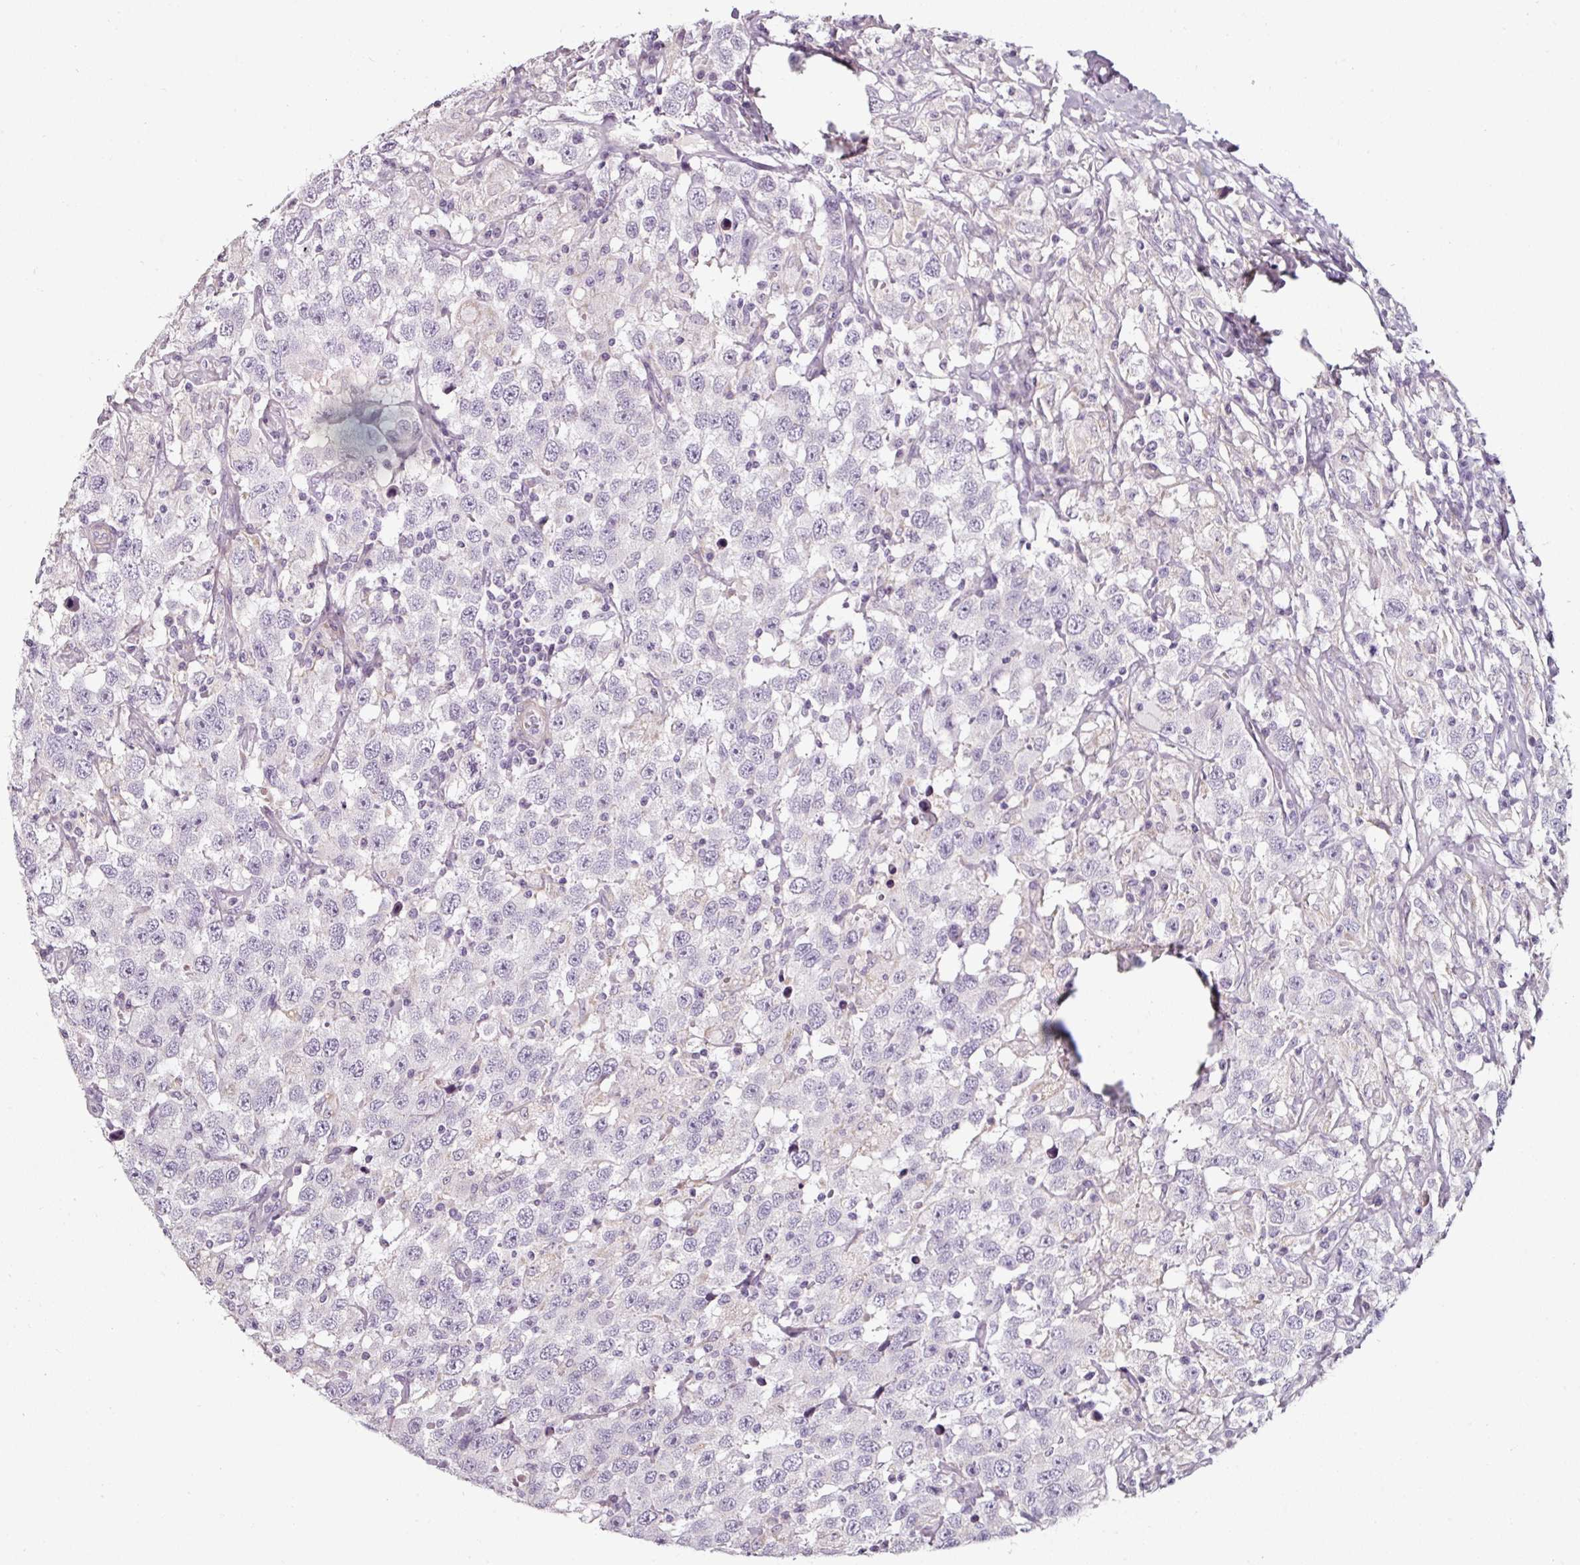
{"staining": {"intensity": "negative", "quantity": "none", "location": "none"}, "tissue": "testis cancer", "cell_type": "Tumor cells", "image_type": "cancer", "snomed": [{"axis": "morphology", "description": "Seminoma, NOS"}, {"axis": "topography", "description": "Testis"}], "caption": "This is an immunohistochemistry photomicrograph of human seminoma (testis). There is no staining in tumor cells.", "gene": "CAP2", "patient": {"sex": "male", "age": 41}}